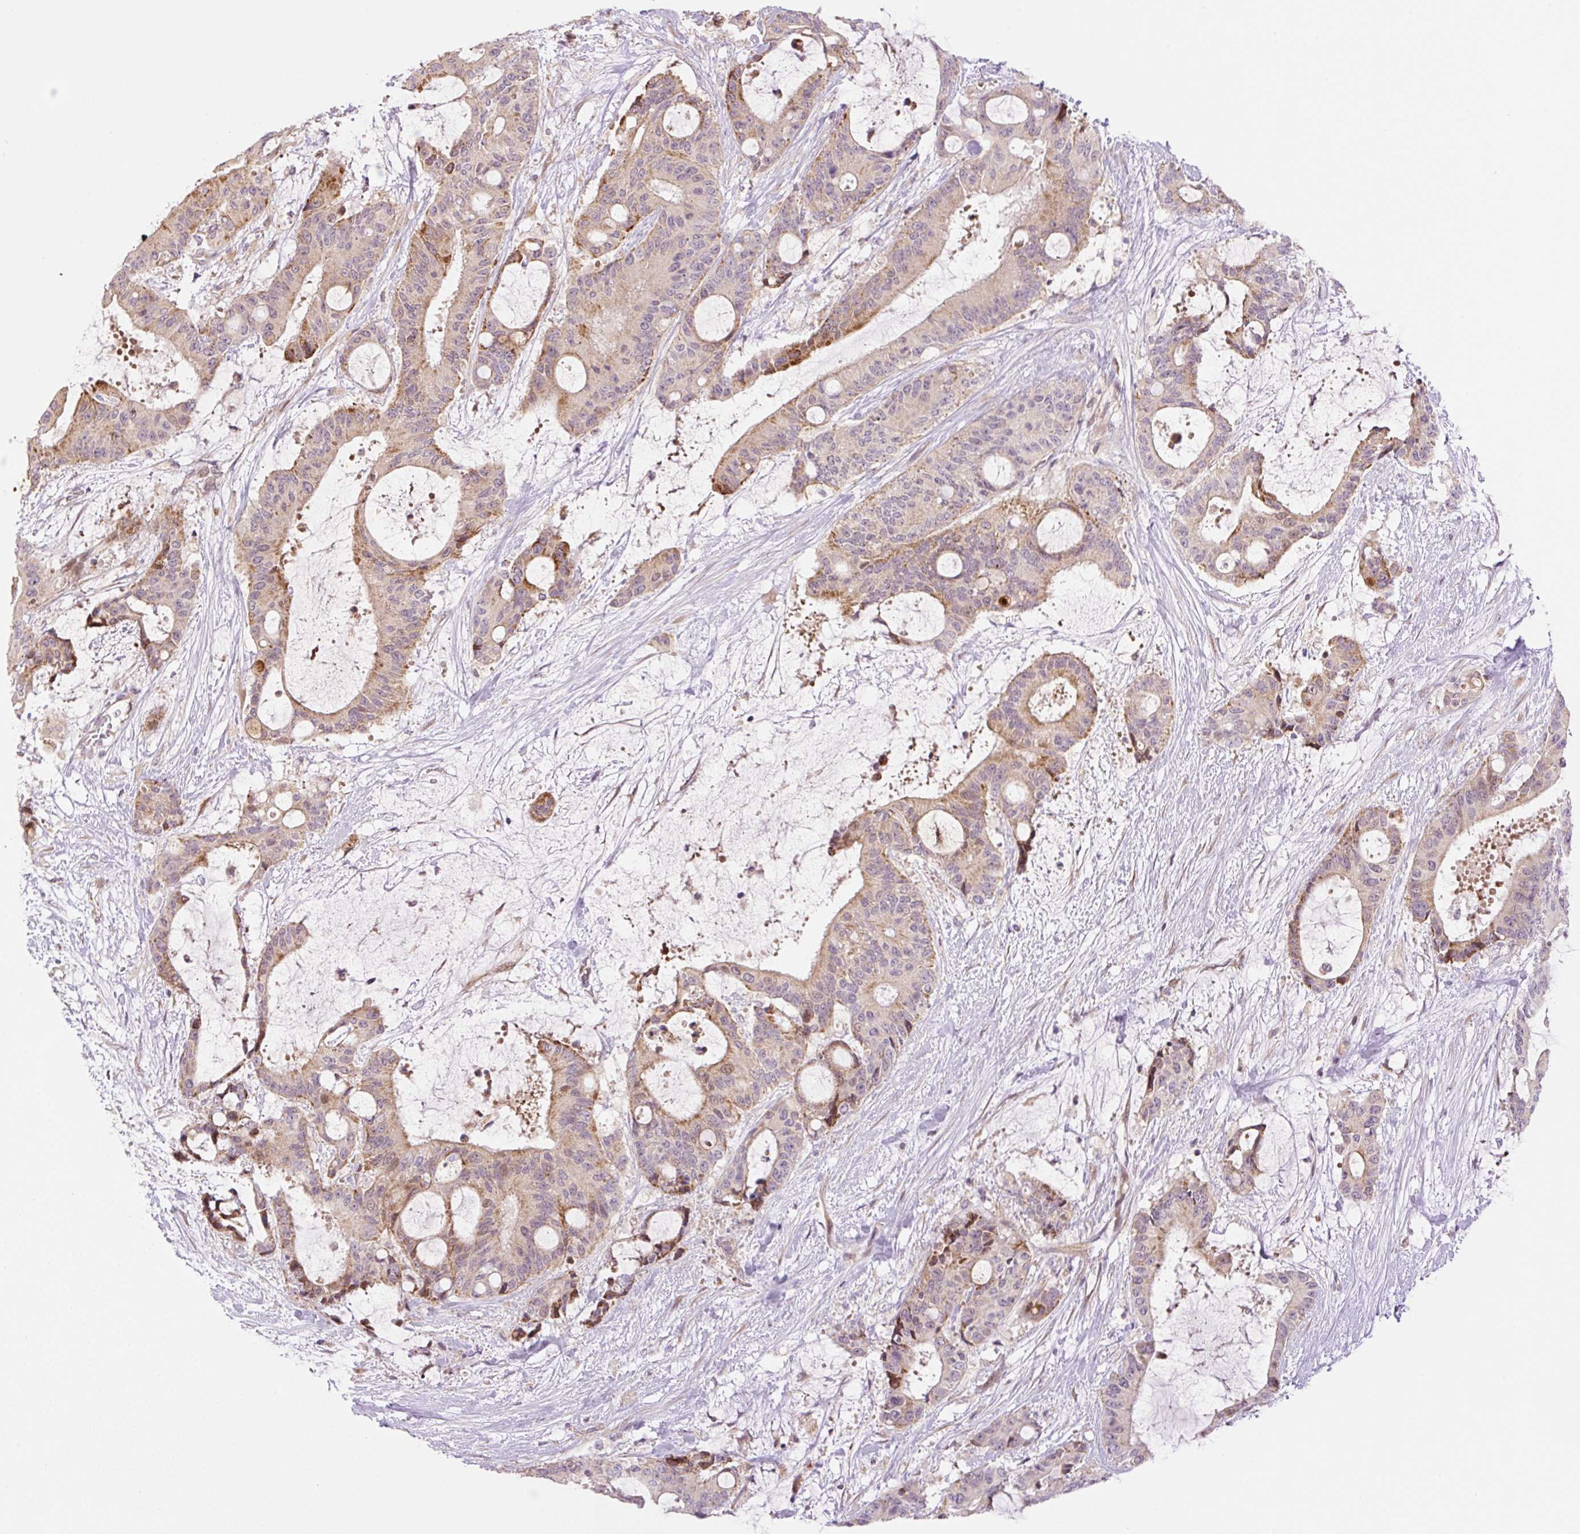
{"staining": {"intensity": "moderate", "quantity": "25%-75%", "location": "cytoplasmic/membranous"}, "tissue": "liver cancer", "cell_type": "Tumor cells", "image_type": "cancer", "snomed": [{"axis": "morphology", "description": "Normal tissue, NOS"}, {"axis": "morphology", "description": "Cholangiocarcinoma"}, {"axis": "topography", "description": "Liver"}, {"axis": "topography", "description": "Peripheral nerve tissue"}], "caption": "Liver cancer (cholangiocarcinoma) stained with DAB (3,3'-diaminobenzidine) immunohistochemistry (IHC) exhibits medium levels of moderate cytoplasmic/membranous staining in about 25%-75% of tumor cells.", "gene": "ZNF394", "patient": {"sex": "female", "age": 73}}